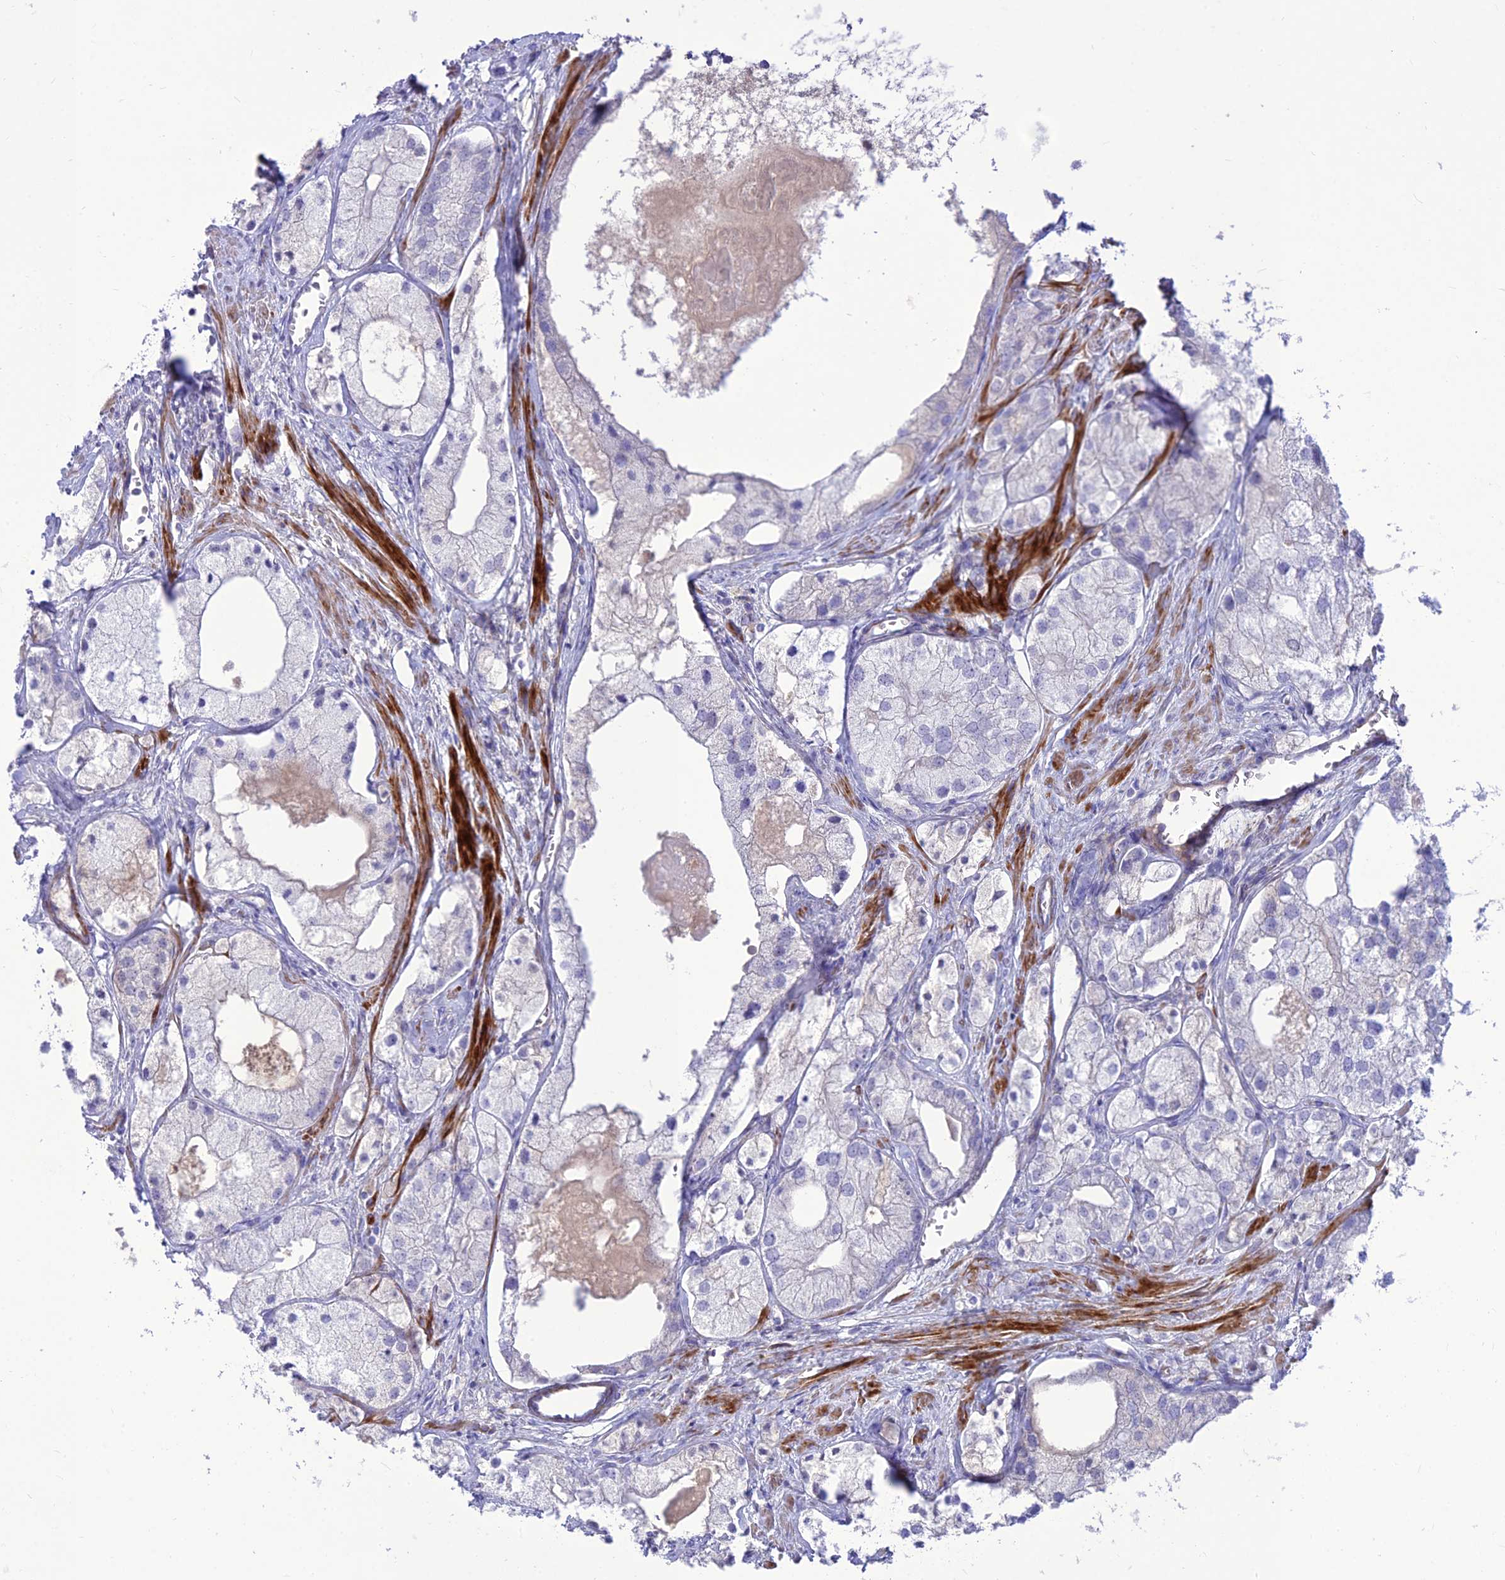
{"staining": {"intensity": "negative", "quantity": "none", "location": "none"}, "tissue": "prostate cancer", "cell_type": "Tumor cells", "image_type": "cancer", "snomed": [{"axis": "morphology", "description": "Adenocarcinoma, Low grade"}, {"axis": "topography", "description": "Prostate"}], "caption": "Adenocarcinoma (low-grade) (prostate) was stained to show a protein in brown. There is no significant positivity in tumor cells.", "gene": "TEKT3", "patient": {"sex": "male", "age": 69}}